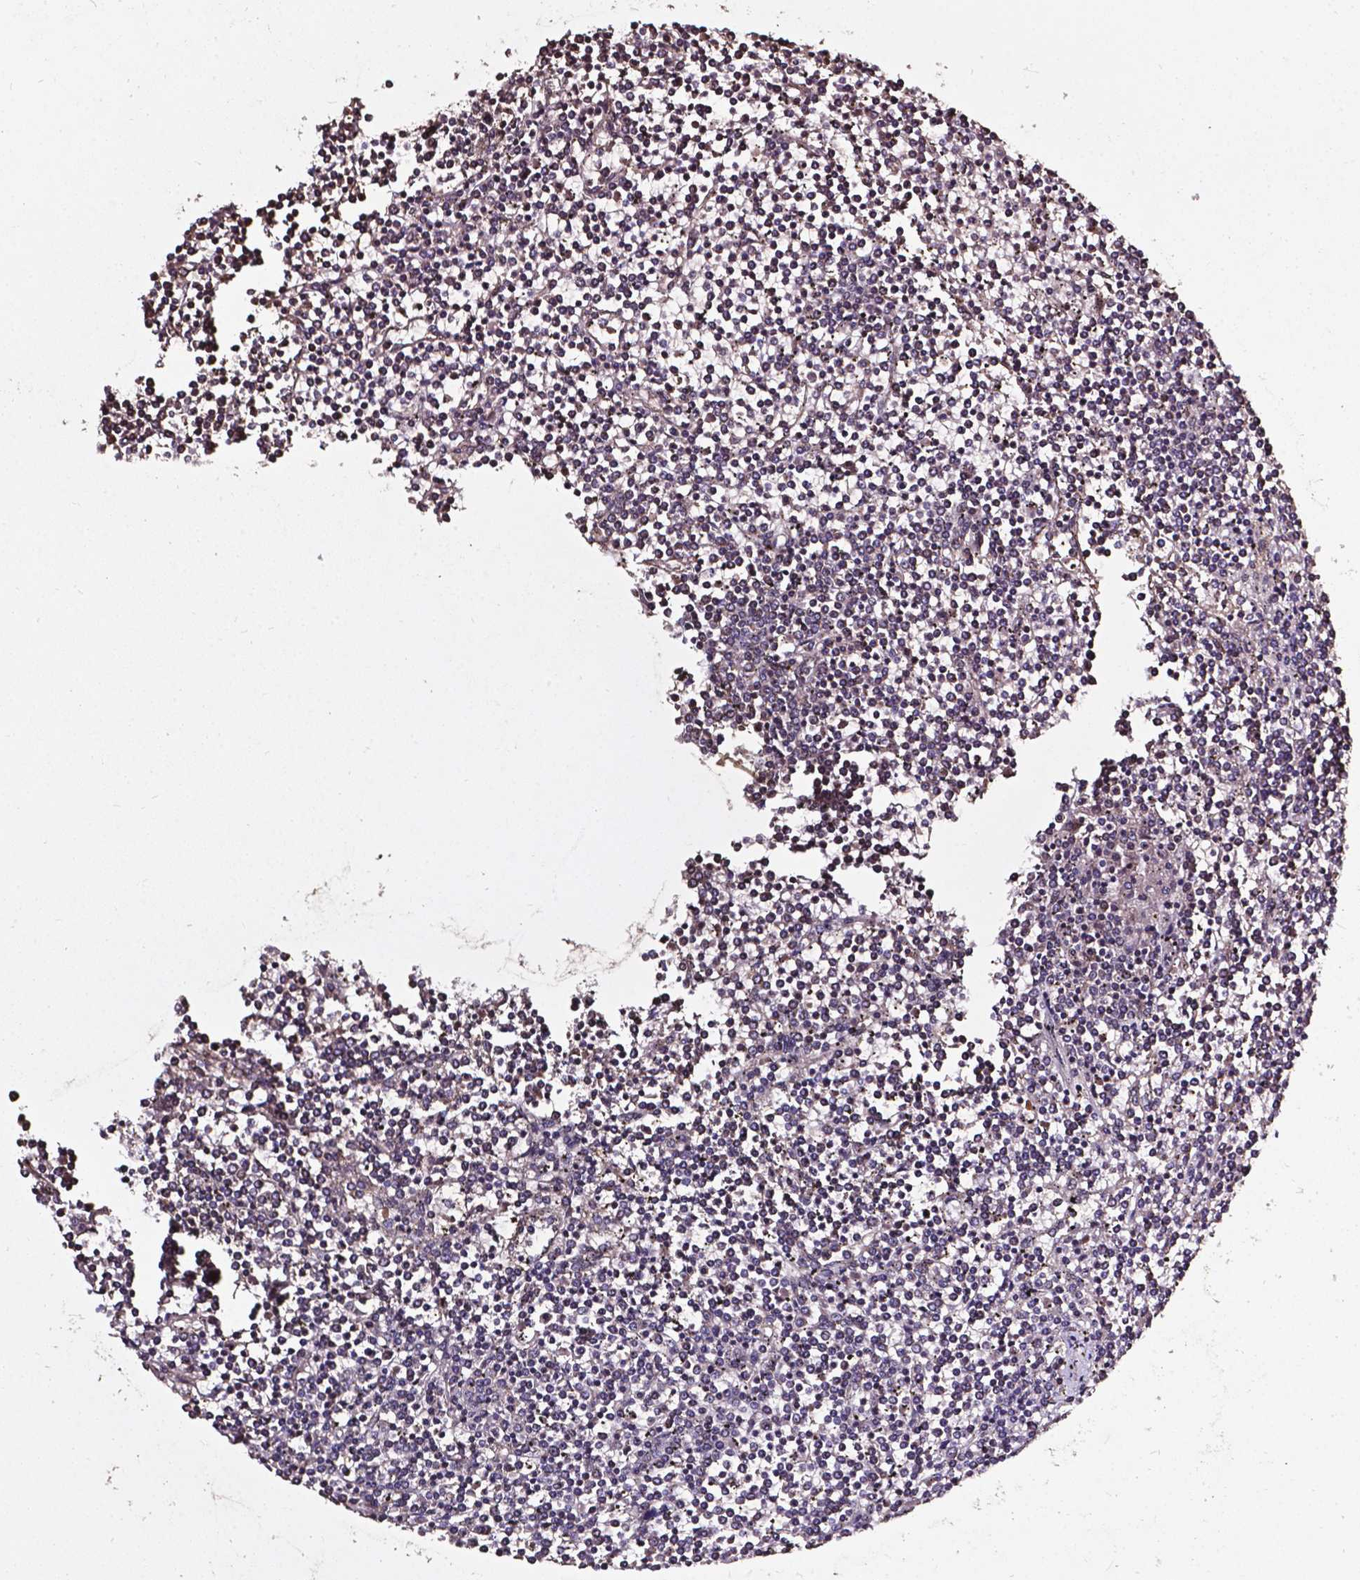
{"staining": {"intensity": "negative", "quantity": "none", "location": "none"}, "tissue": "lymphoma", "cell_type": "Tumor cells", "image_type": "cancer", "snomed": [{"axis": "morphology", "description": "Malignant lymphoma, non-Hodgkin's type, Low grade"}, {"axis": "topography", "description": "Spleen"}], "caption": "The photomicrograph exhibits no staining of tumor cells in lymphoma.", "gene": "GLRA2", "patient": {"sex": "female", "age": 19}}